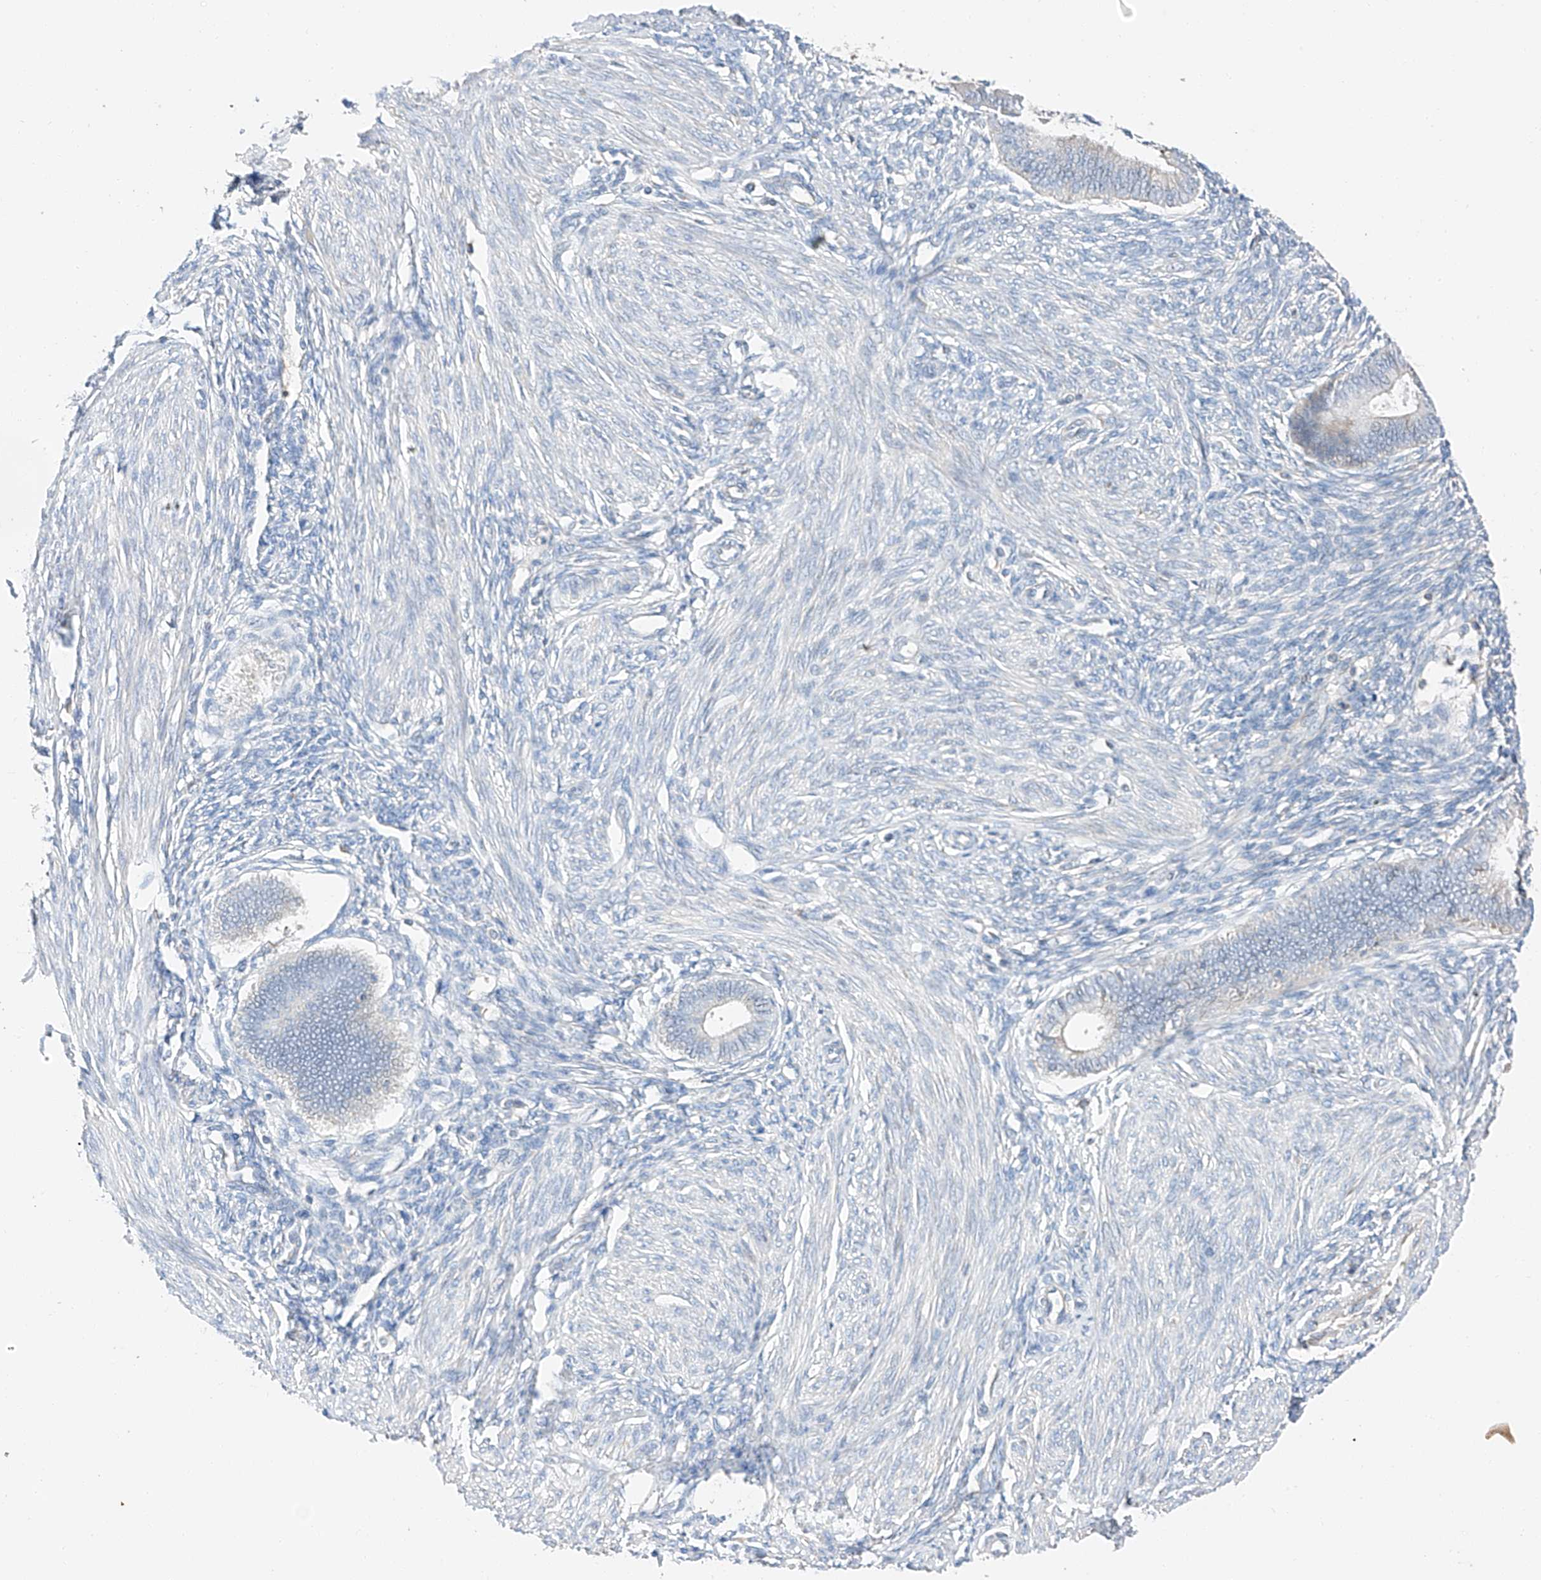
{"staining": {"intensity": "negative", "quantity": "none", "location": "none"}, "tissue": "endometrium", "cell_type": "Cells in endometrial stroma", "image_type": "normal", "snomed": [{"axis": "morphology", "description": "Normal tissue, NOS"}, {"axis": "topography", "description": "Endometrium"}], "caption": "Cells in endometrial stroma show no significant protein expression in normal endometrium. Nuclei are stained in blue.", "gene": "RUSC1", "patient": {"sex": "female", "age": 46}}